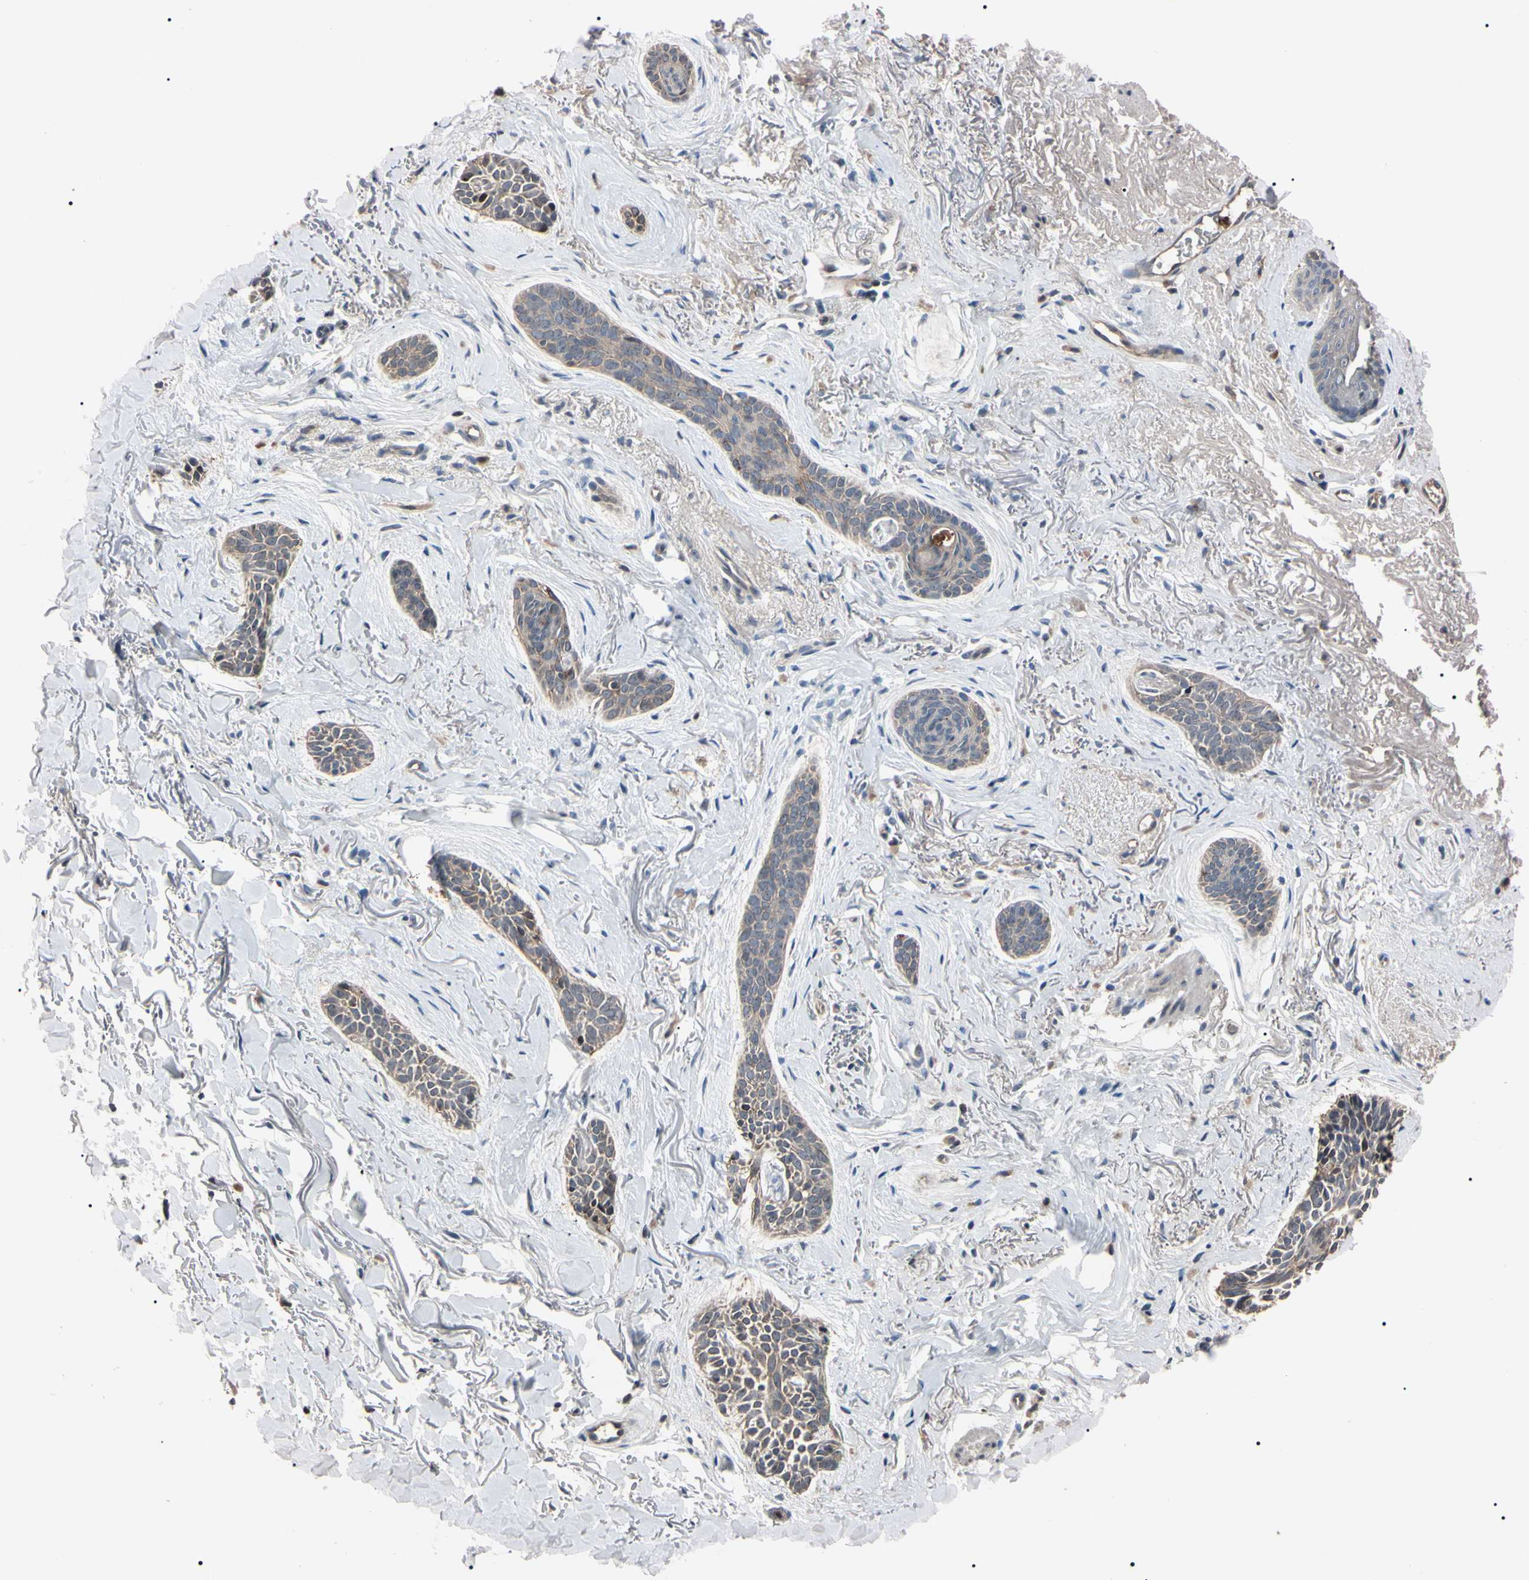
{"staining": {"intensity": "weak", "quantity": ">75%", "location": "cytoplasmic/membranous"}, "tissue": "skin cancer", "cell_type": "Tumor cells", "image_type": "cancer", "snomed": [{"axis": "morphology", "description": "Basal cell carcinoma"}, {"axis": "topography", "description": "Skin"}], "caption": "Tumor cells exhibit weak cytoplasmic/membranous expression in approximately >75% of cells in skin basal cell carcinoma.", "gene": "TRAF5", "patient": {"sex": "female", "age": 84}}